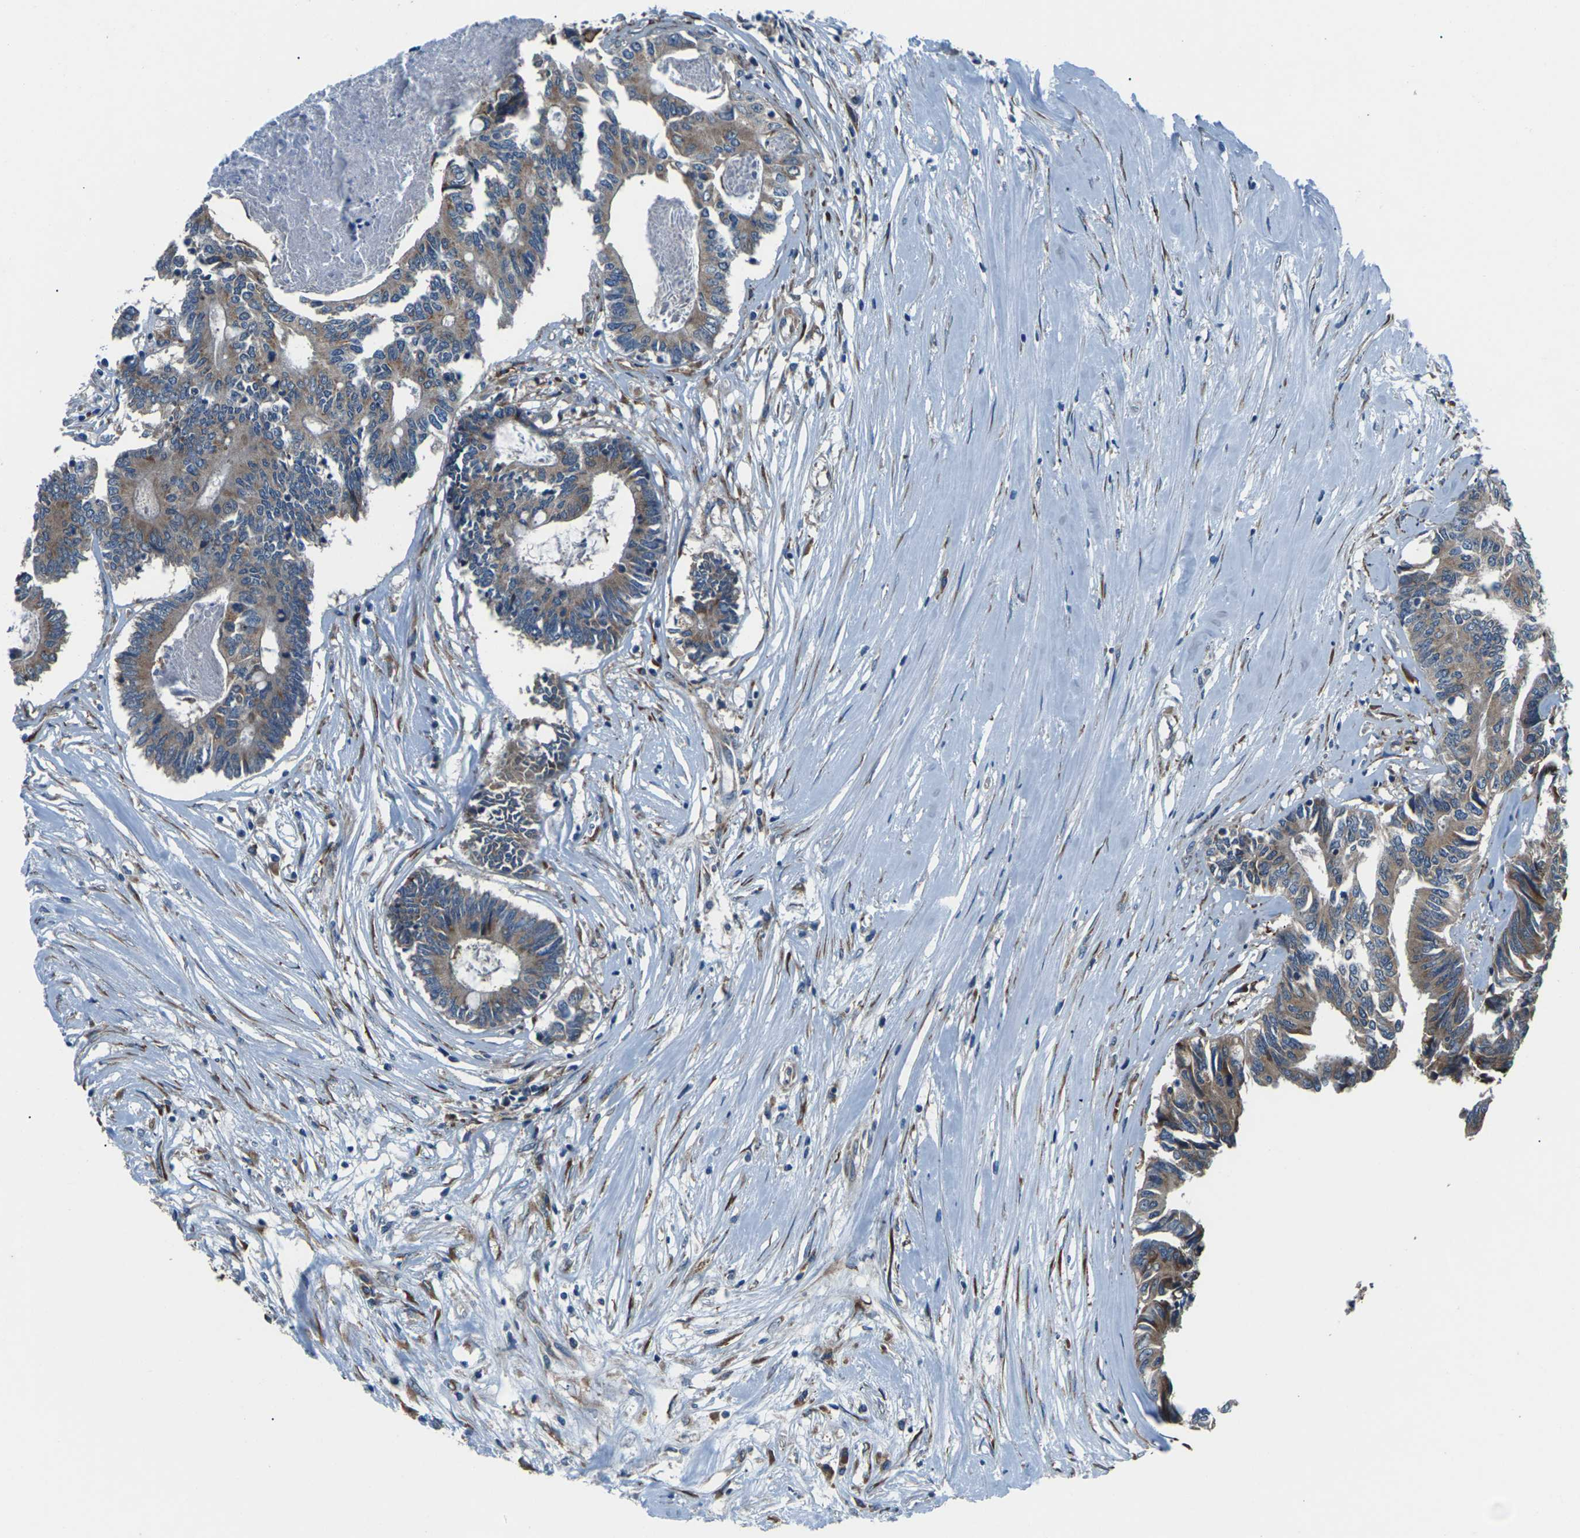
{"staining": {"intensity": "moderate", "quantity": ">75%", "location": "cytoplasmic/membranous"}, "tissue": "colorectal cancer", "cell_type": "Tumor cells", "image_type": "cancer", "snomed": [{"axis": "morphology", "description": "Adenocarcinoma, NOS"}, {"axis": "topography", "description": "Rectum"}], "caption": "Protein expression analysis of human colorectal cancer reveals moderate cytoplasmic/membranous expression in about >75% of tumor cells. (DAB = brown stain, brightfield microscopy at high magnification).", "gene": "GABRP", "patient": {"sex": "male", "age": 63}}